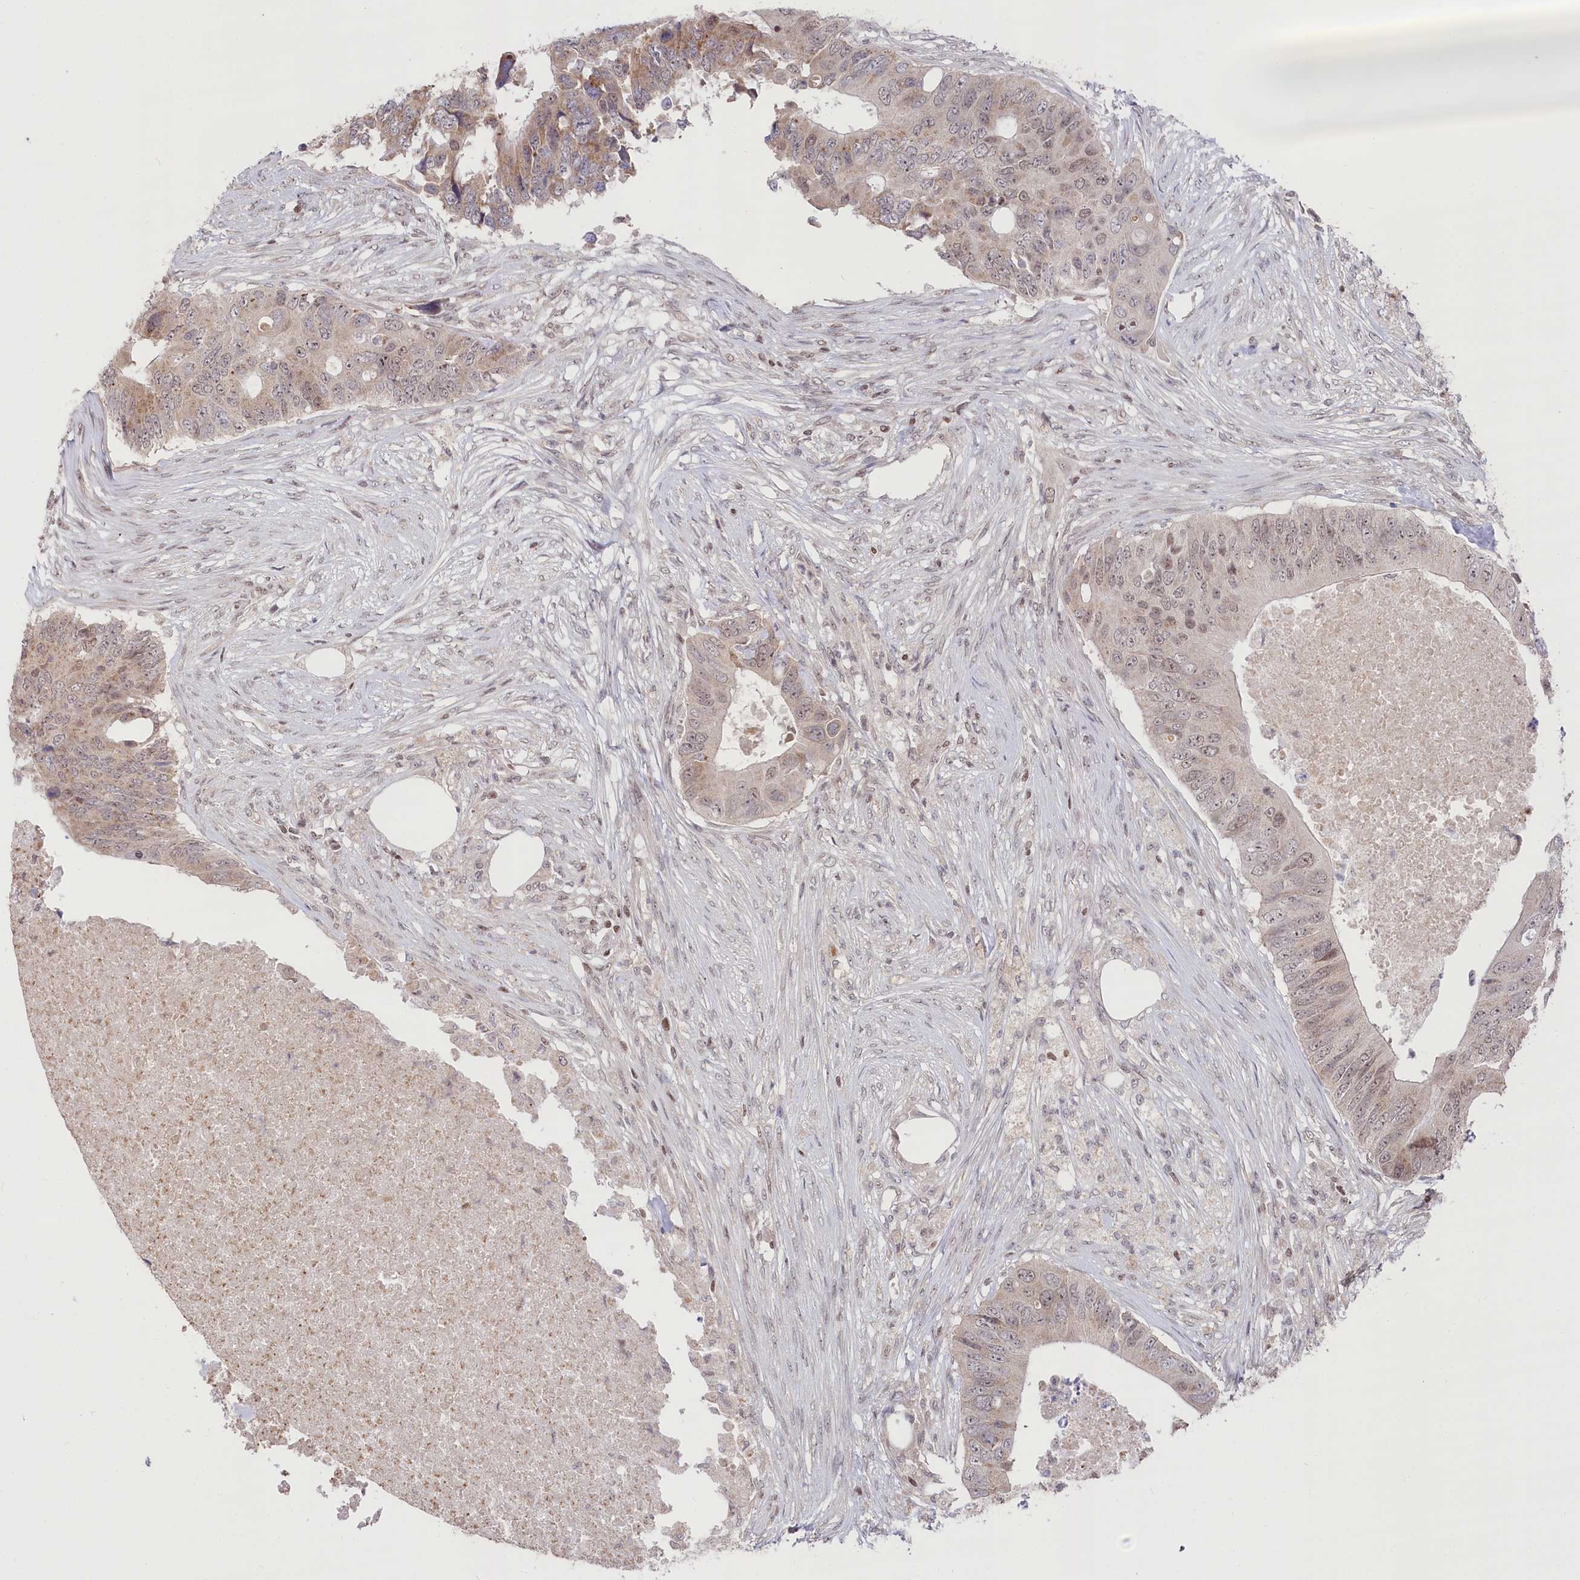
{"staining": {"intensity": "weak", "quantity": "25%-75%", "location": "nuclear"}, "tissue": "colorectal cancer", "cell_type": "Tumor cells", "image_type": "cancer", "snomed": [{"axis": "morphology", "description": "Adenocarcinoma, NOS"}, {"axis": "topography", "description": "Colon"}], "caption": "Immunohistochemistry histopathology image of colorectal cancer (adenocarcinoma) stained for a protein (brown), which displays low levels of weak nuclear expression in about 25%-75% of tumor cells.", "gene": "CGGBP1", "patient": {"sex": "male", "age": 71}}